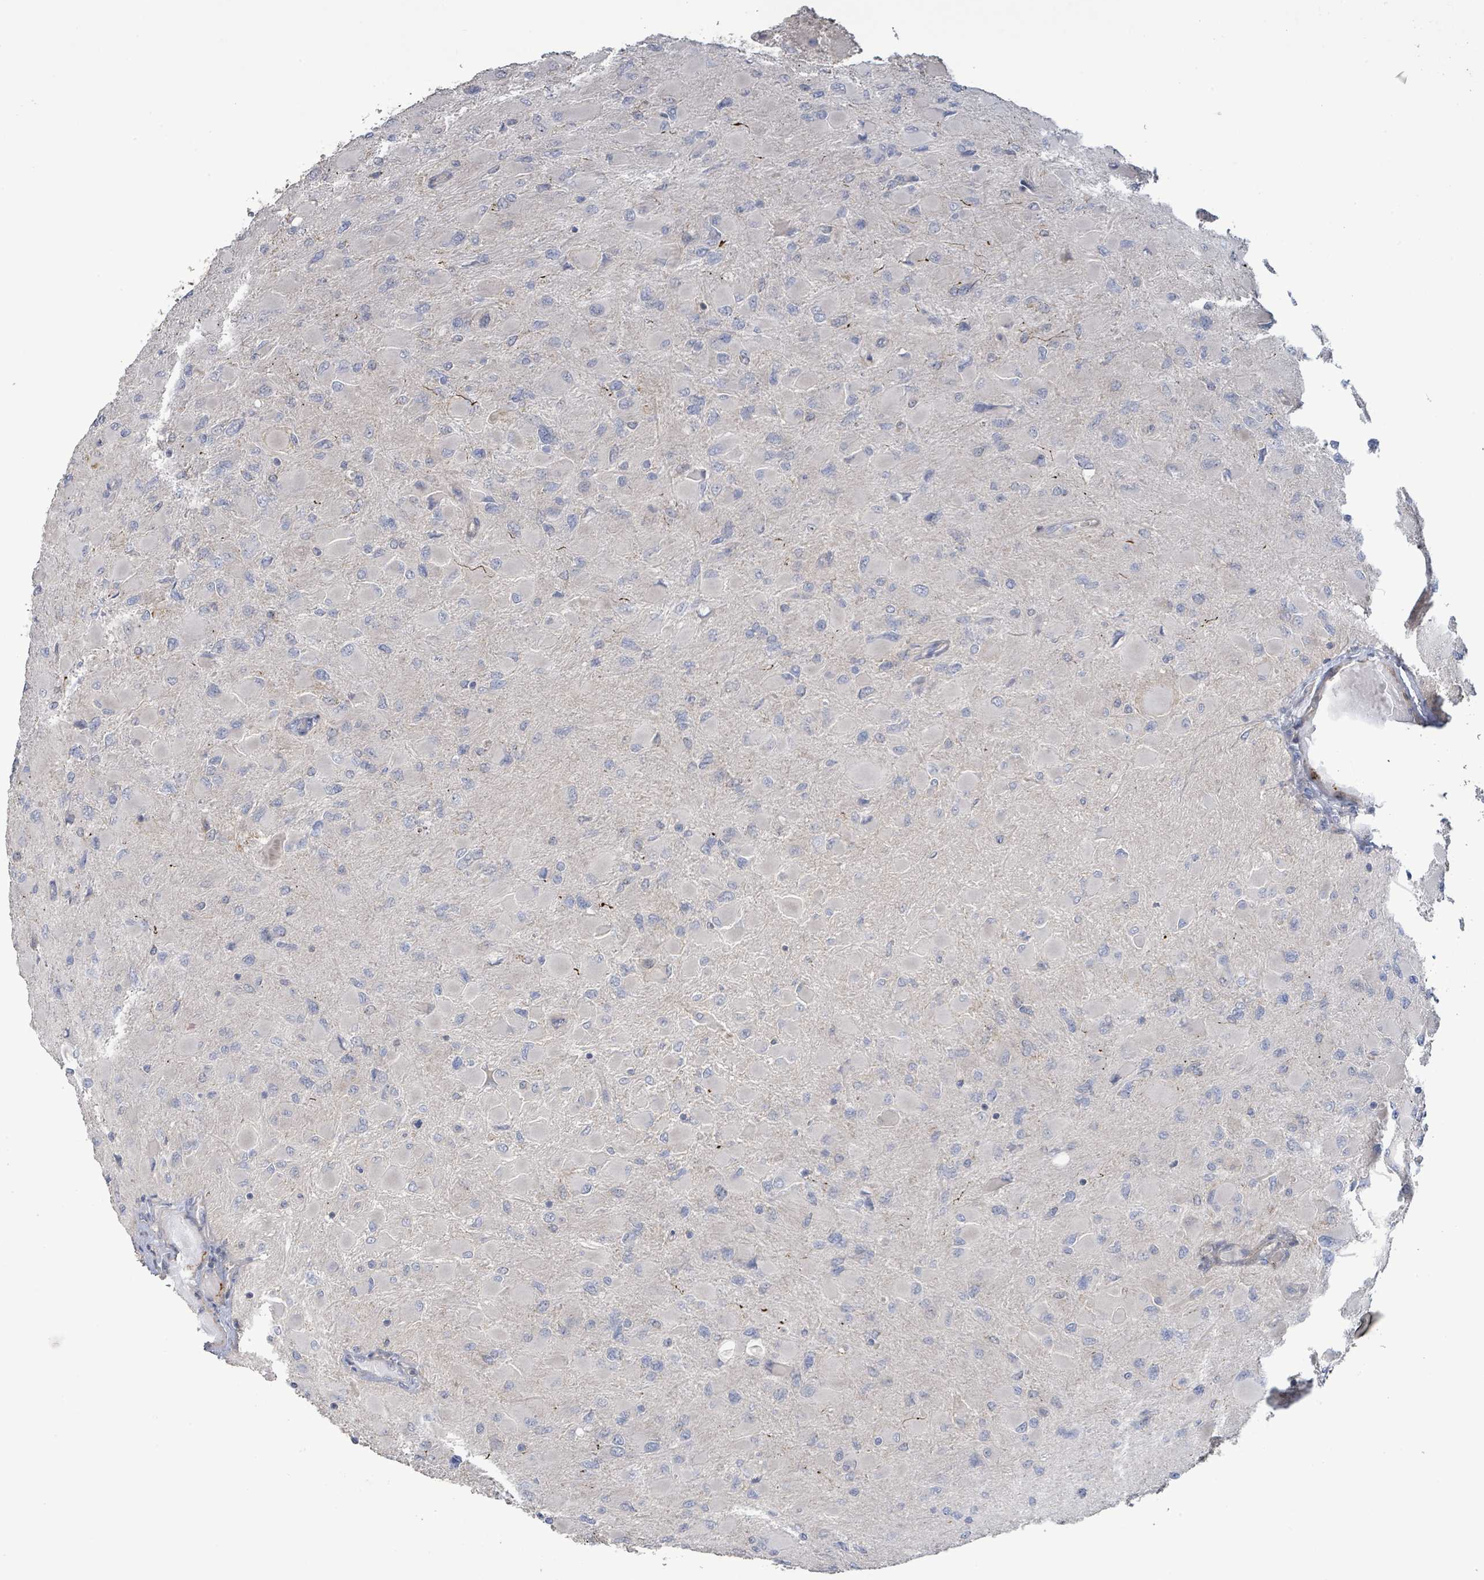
{"staining": {"intensity": "negative", "quantity": "none", "location": "none"}, "tissue": "glioma", "cell_type": "Tumor cells", "image_type": "cancer", "snomed": [{"axis": "morphology", "description": "Glioma, malignant, High grade"}, {"axis": "topography", "description": "Cerebral cortex"}], "caption": "High magnification brightfield microscopy of malignant glioma (high-grade) stained with DAB (3,3'-diaminobenzidine) (brown) and counterstained with hematoxylin (blue): tumor cells show no significant expression.", "gene": "LILRA4", "patient": {"sex": "female", "age": 36}}